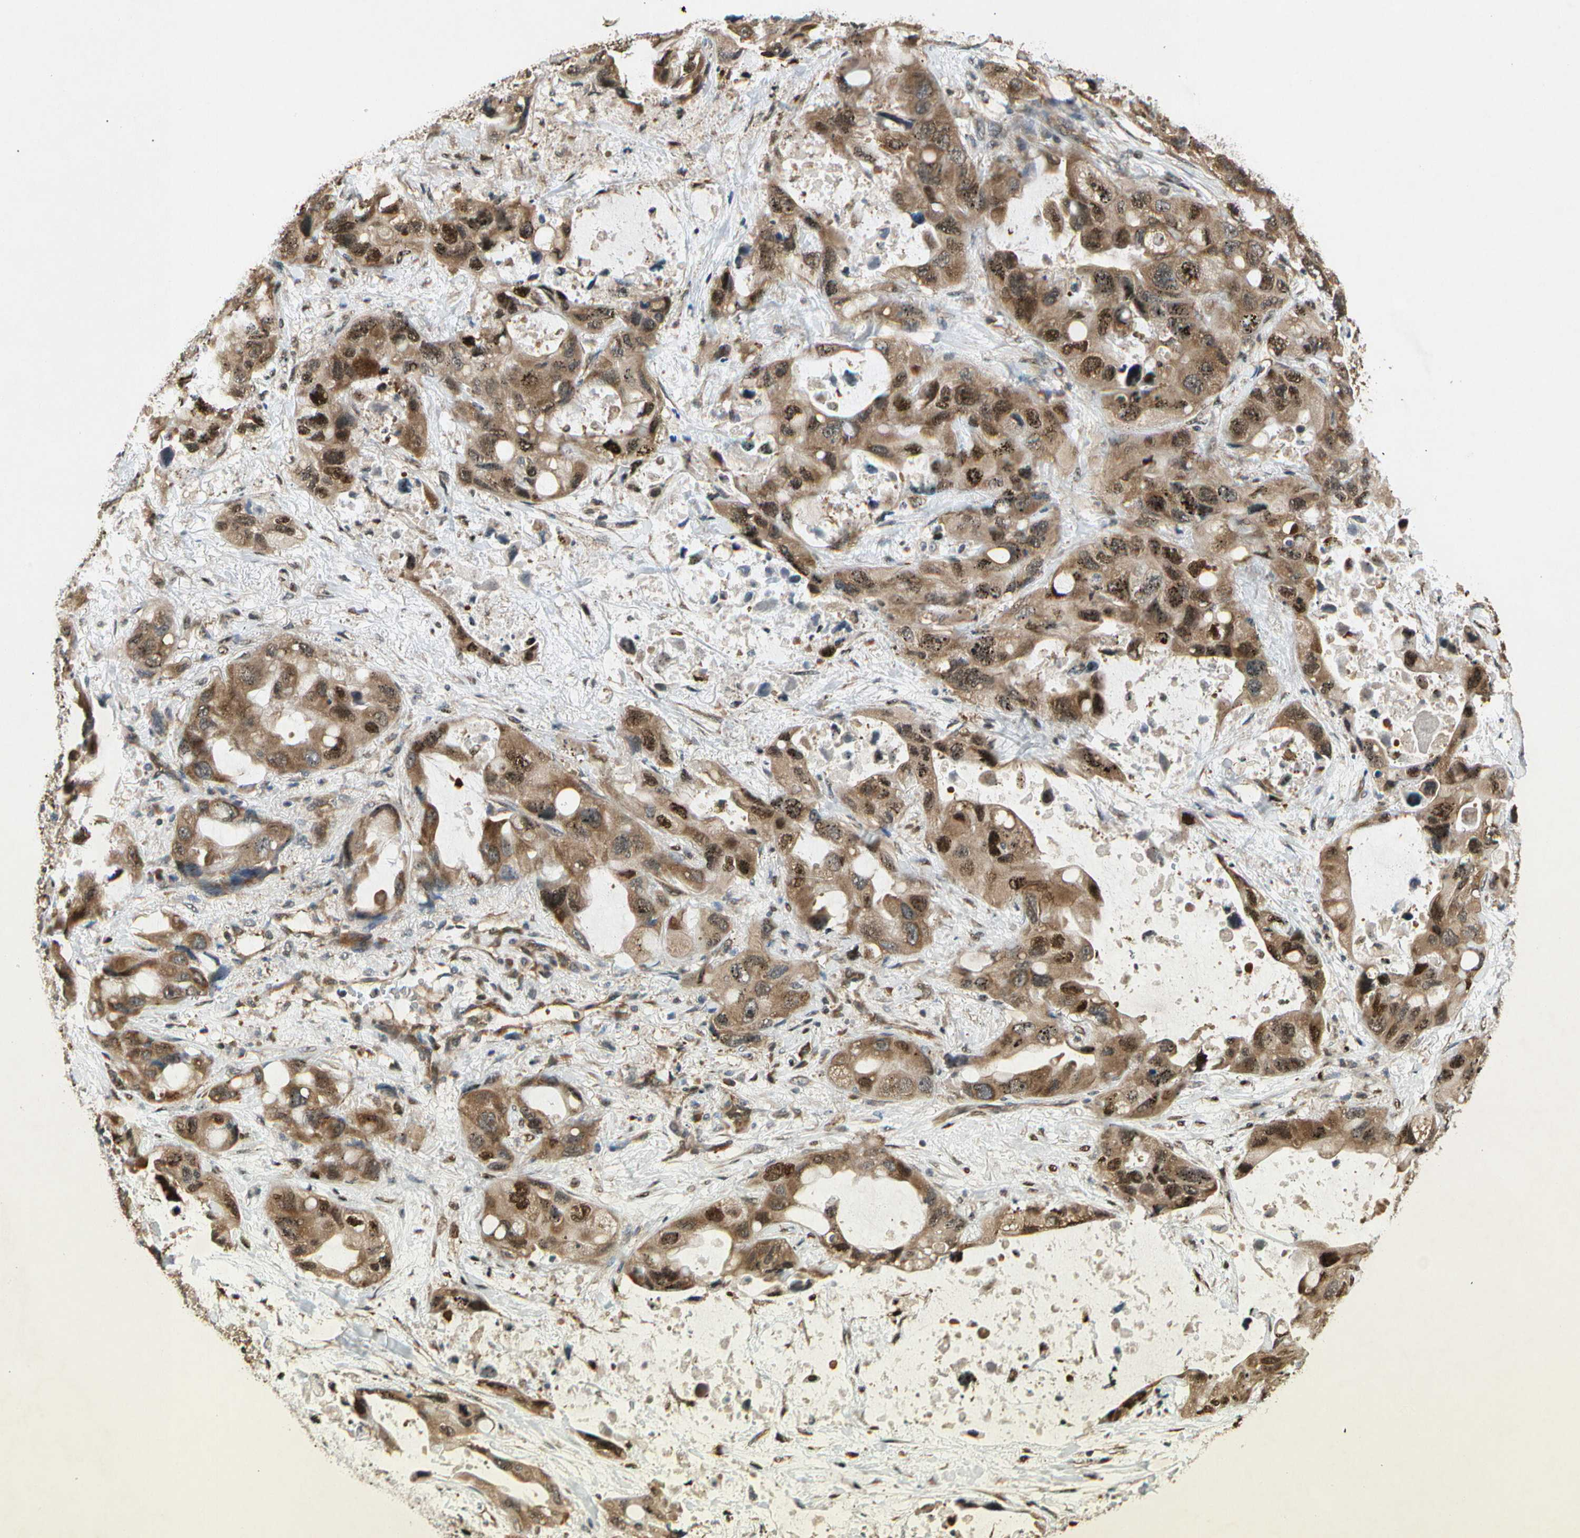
{"staining": {"intensity": "moderate", "quantity": ">75%", "location": "cytoplasmic/membranous,nuclear"}, "tissue": "lung cancer", "cell_type": "Tumor cells", "image_type": "cancer", "snomed": [{"axis": "morphology", "description": "Squamous cell carcinoma, NOS"}, {"axis": "topography", "description": "Lung"}], "caption": "Human lung cancer (squamous cell carcinoma) stained with a brown dye exhibits moderate cytoplasmic/membranous and nuclear positive positivity in approximately >75% of tumor cells.", "gene": "EIF1AX", "patient": {"sex": "female", "age": 73}}